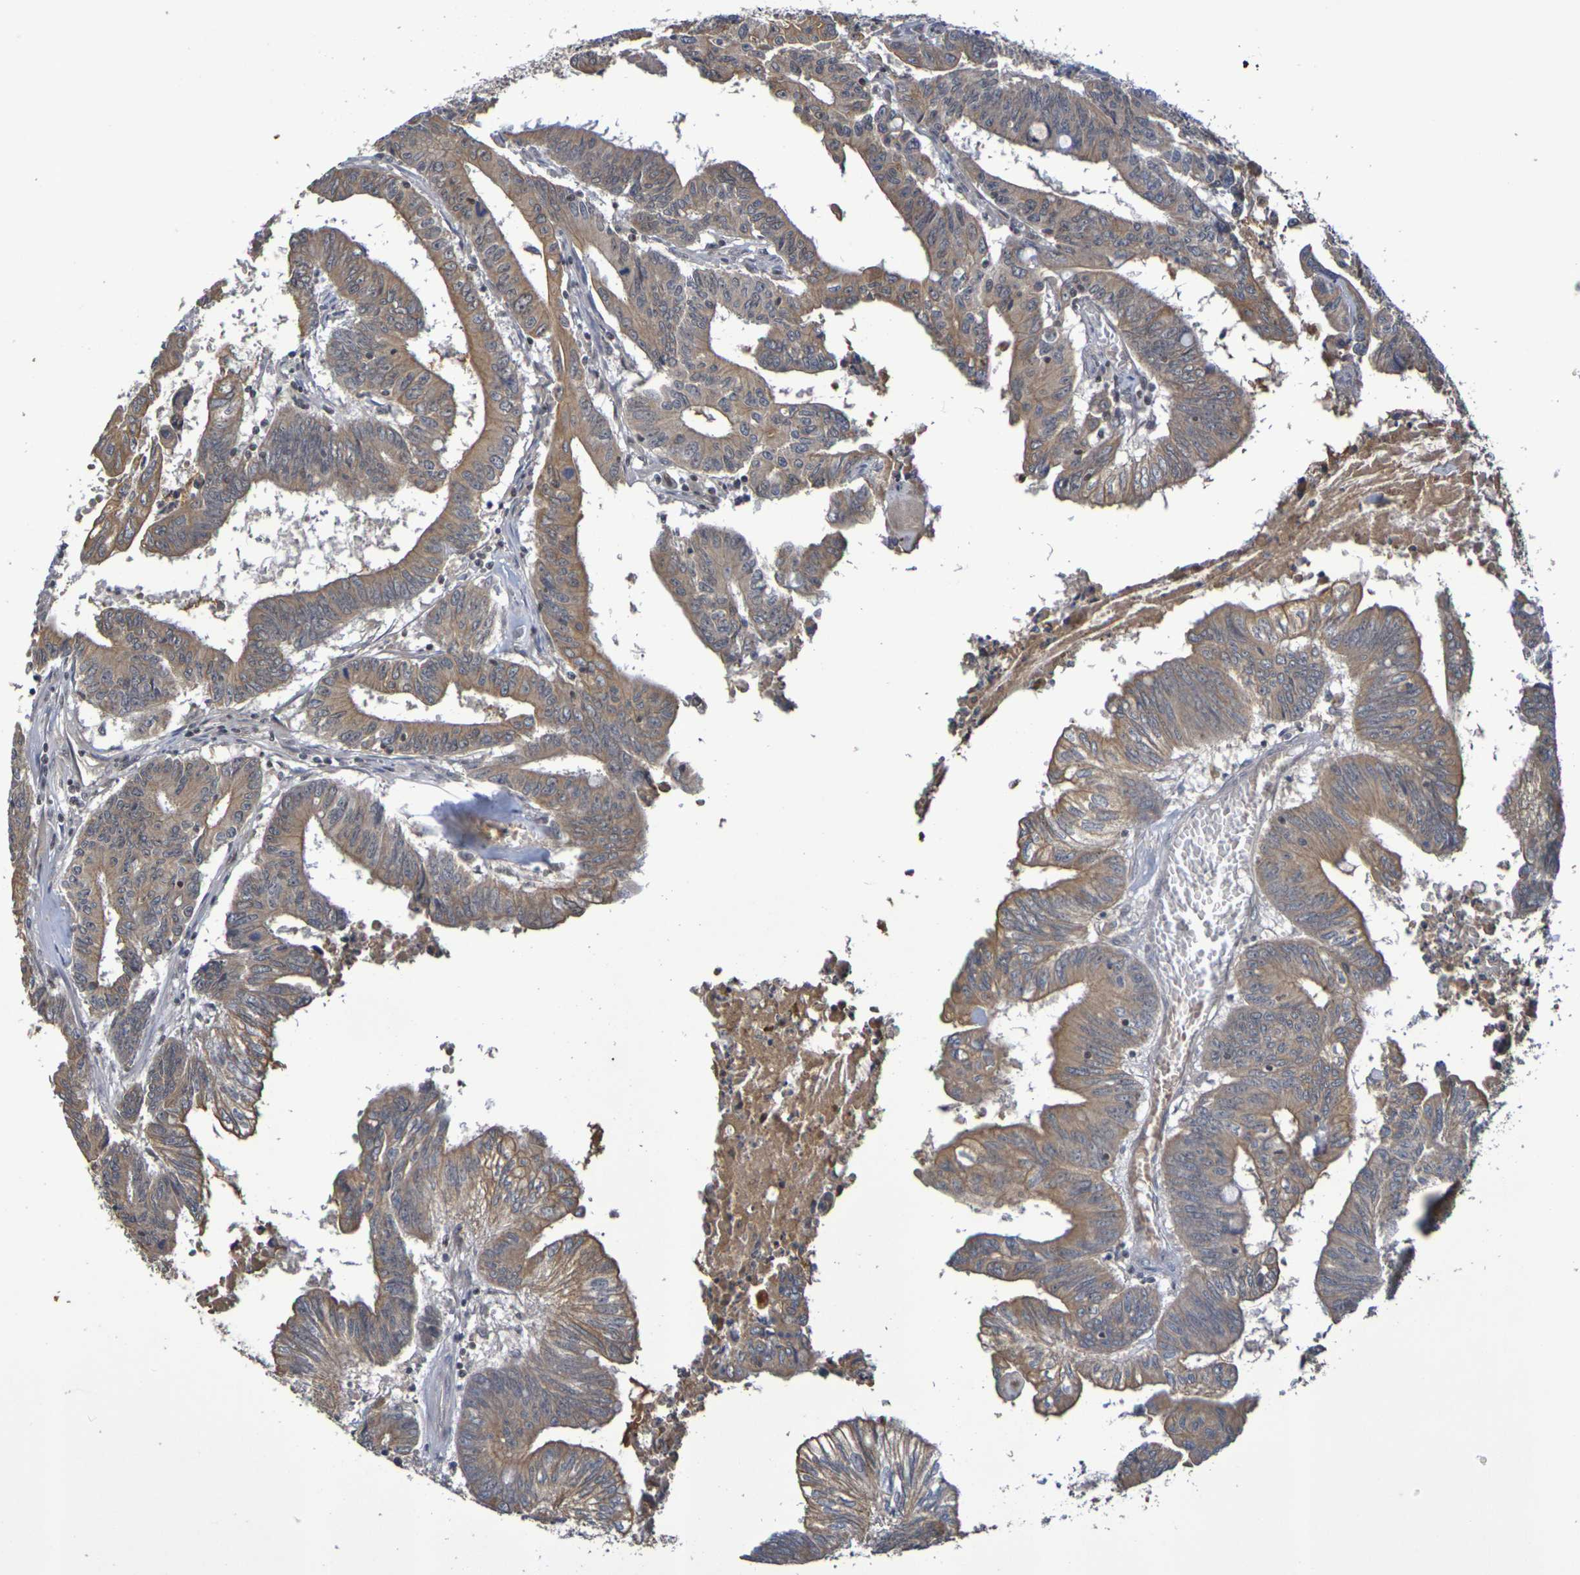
{"staining": {"intensity": "moderate", "quantity": ">75%", "location": "cytoplasmic/membranous,nuclear"}, "tissue": "colorectal cancer", "cell_type": "Tumor cells", "image_type": "cancer", "snomed": [{"axis": "morphology", "description": "Adenocarcinoma, NOS"}, {"axis": "topography", "description": "Colon"}], "caption": "Immunohistochemical staining of adenocarcinoma (colorectal) reveals medium levels of moderate cytoplasmic/membranous and nuclear protein staining in approximately >75% of tumor cells.", "gene": "TERF2", "patient": {"sex": "male", "age": 45}}